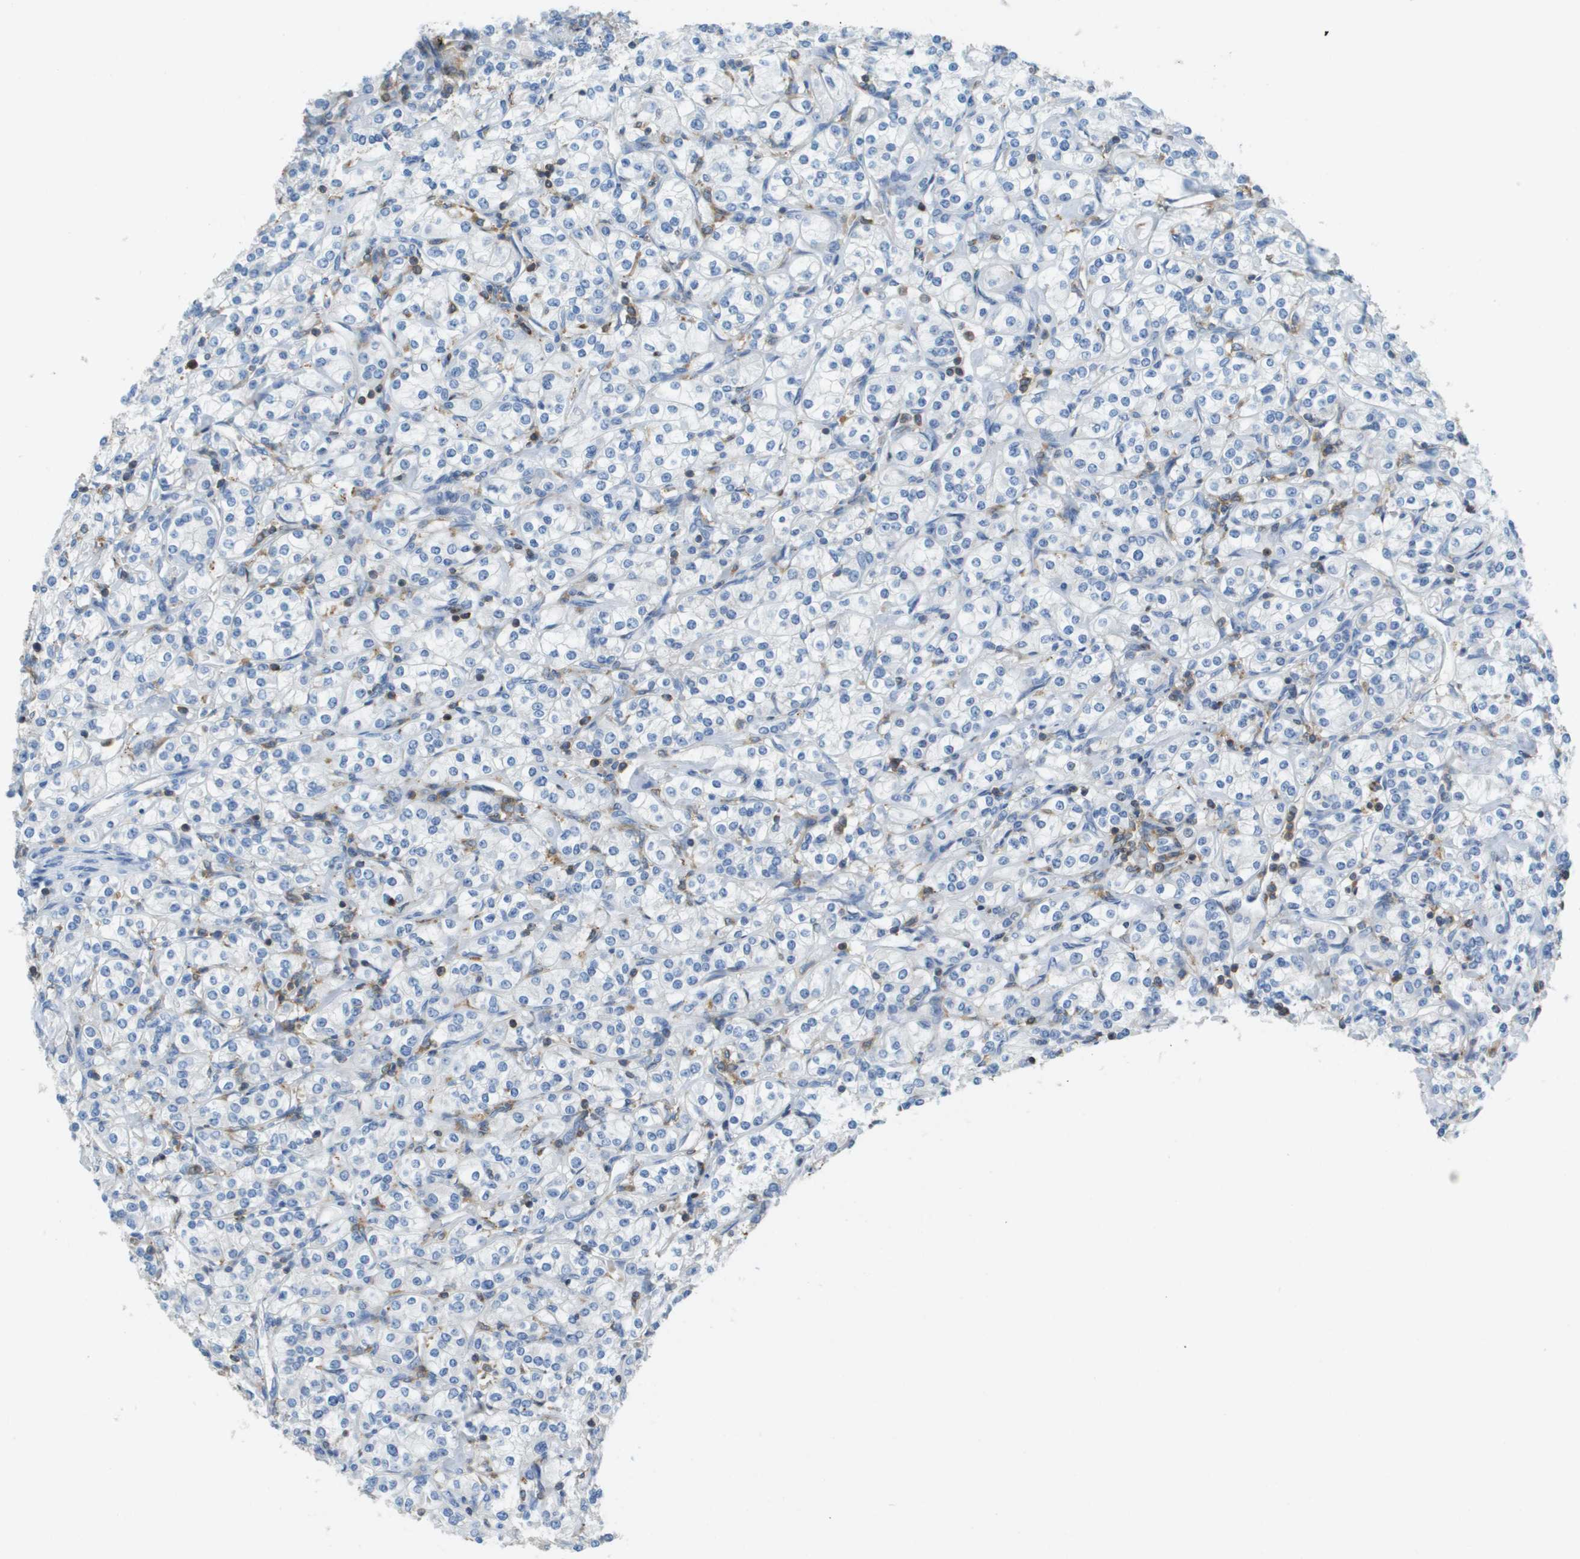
{"staining": {"intensity": "negative", "quantity": "none", "location": "none"}, "tissue": "renal cancer", "cell_type": "Tumor cells", "image_type": "cancer", "snomed": [{"axis": "morphology", "description": "Adenocarcinoma, NOS"}, {"axis": "topography", "description": "Kidney"}], "caption": "Tumor cells are negative for protein expression in human adenocarcinoma (renal). (DAB (3,3'-diaminobenzidine) IHC with hematoxylin counter stain).", "gene": "APBB1IP", "patient": {"sex": "male", "age": 77}}